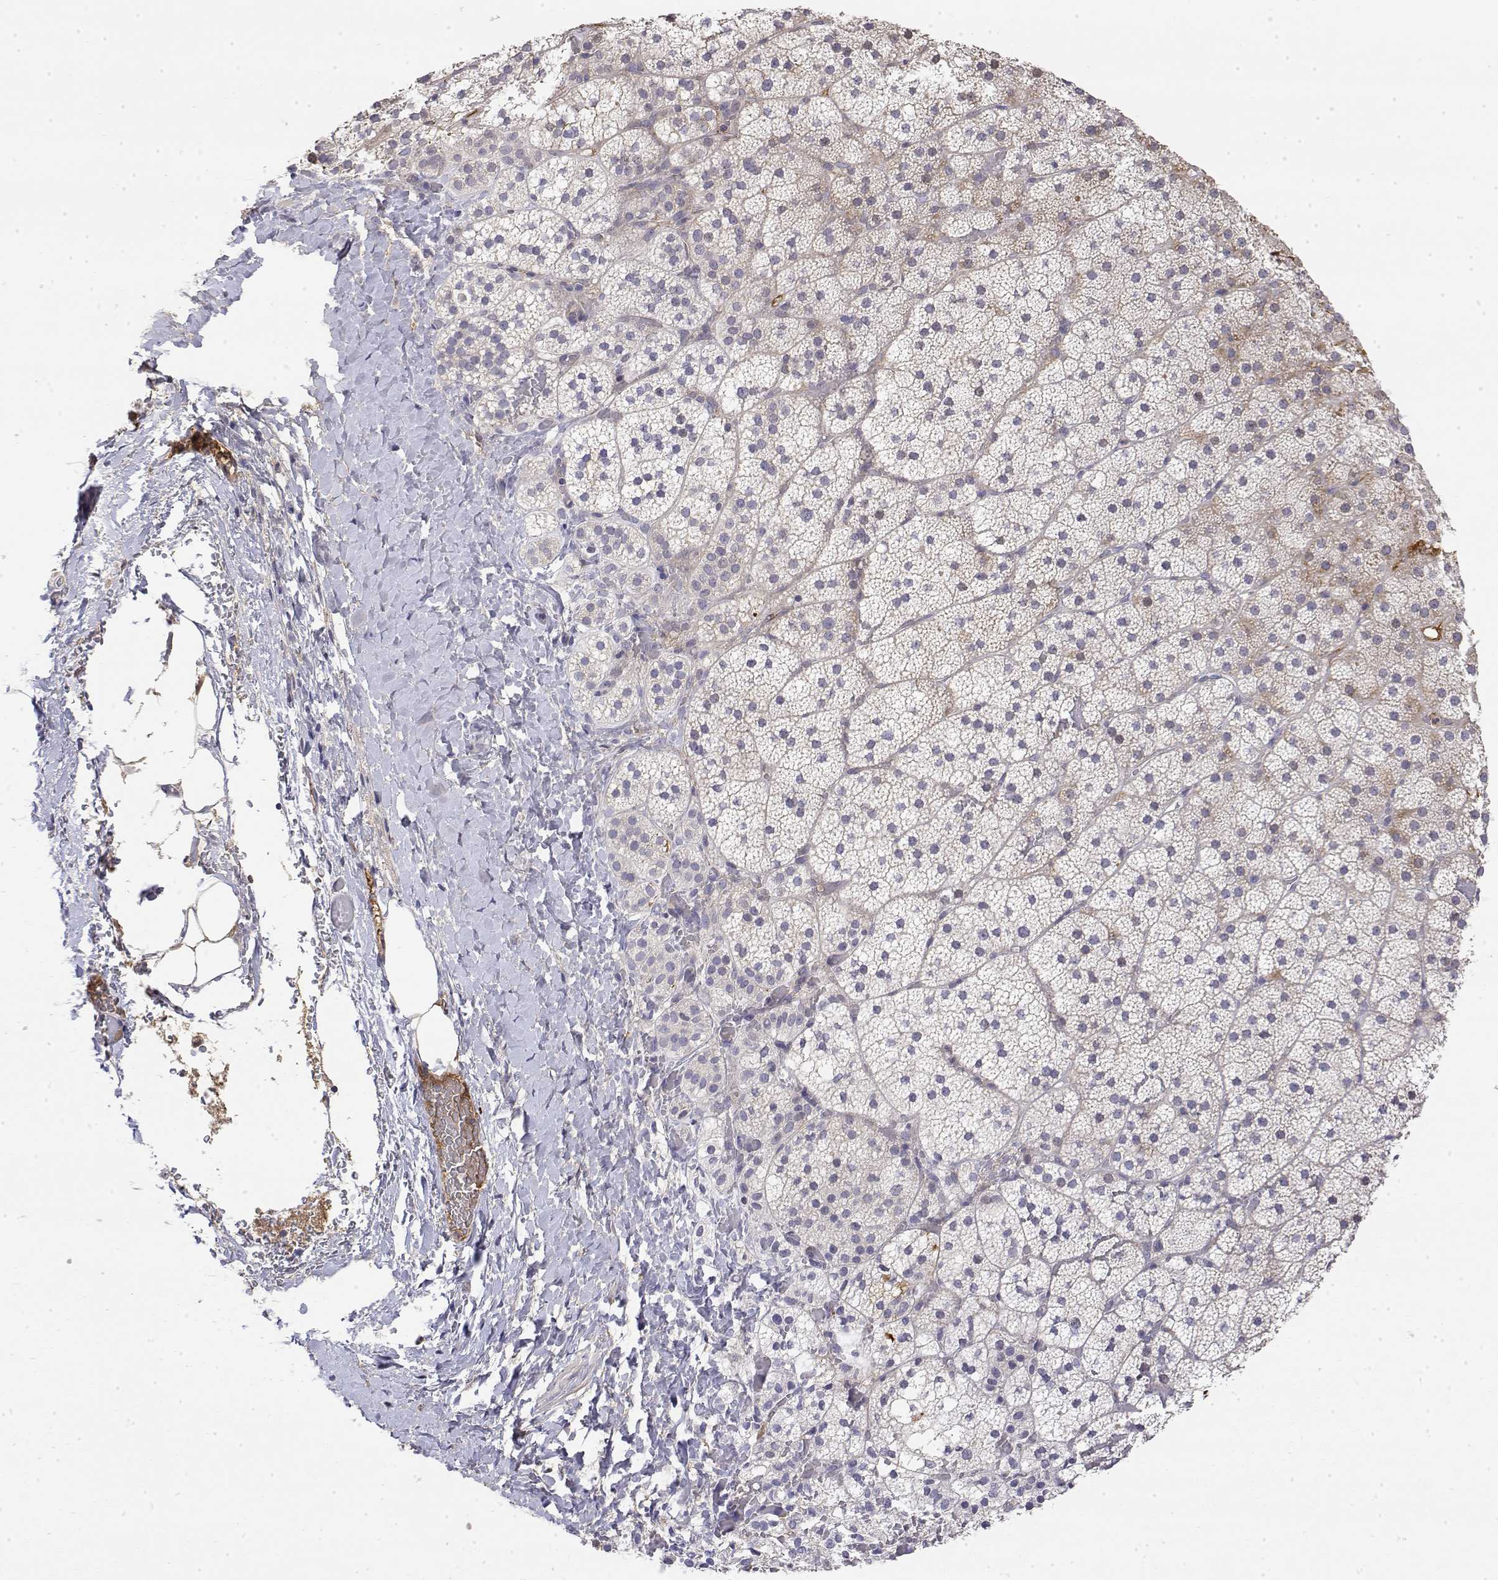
{"staining": {"intensity": "weak", "quantity": "<25%", "location": "cytoplasmic/membranous"}, "tissue": "adrenal gland", "cell_type": "Glandular cells", "image_type": "normal", "snomed": [{"axis": "morphology", "description": "Normal tissue, NOS"}, {"axis": "topography", "description": "Adrenal gland"}], "caption": "High magnification brightfield microscopy of benign adrenal gland stained with DAB (3,3'-diaminobenzidine) (brown) and counterstained with hematoxylin (blue): glandular cells show no significant positivity. The staining was performed using DAB (3,3'-diaminobenzidine) to visualize the protein expression in brown, while the nuclei were stained in blue with hematoxylin (Magnification: 20x).", "gene": "IGFBP4", "patient": {"sex": "male", "age": 53}}